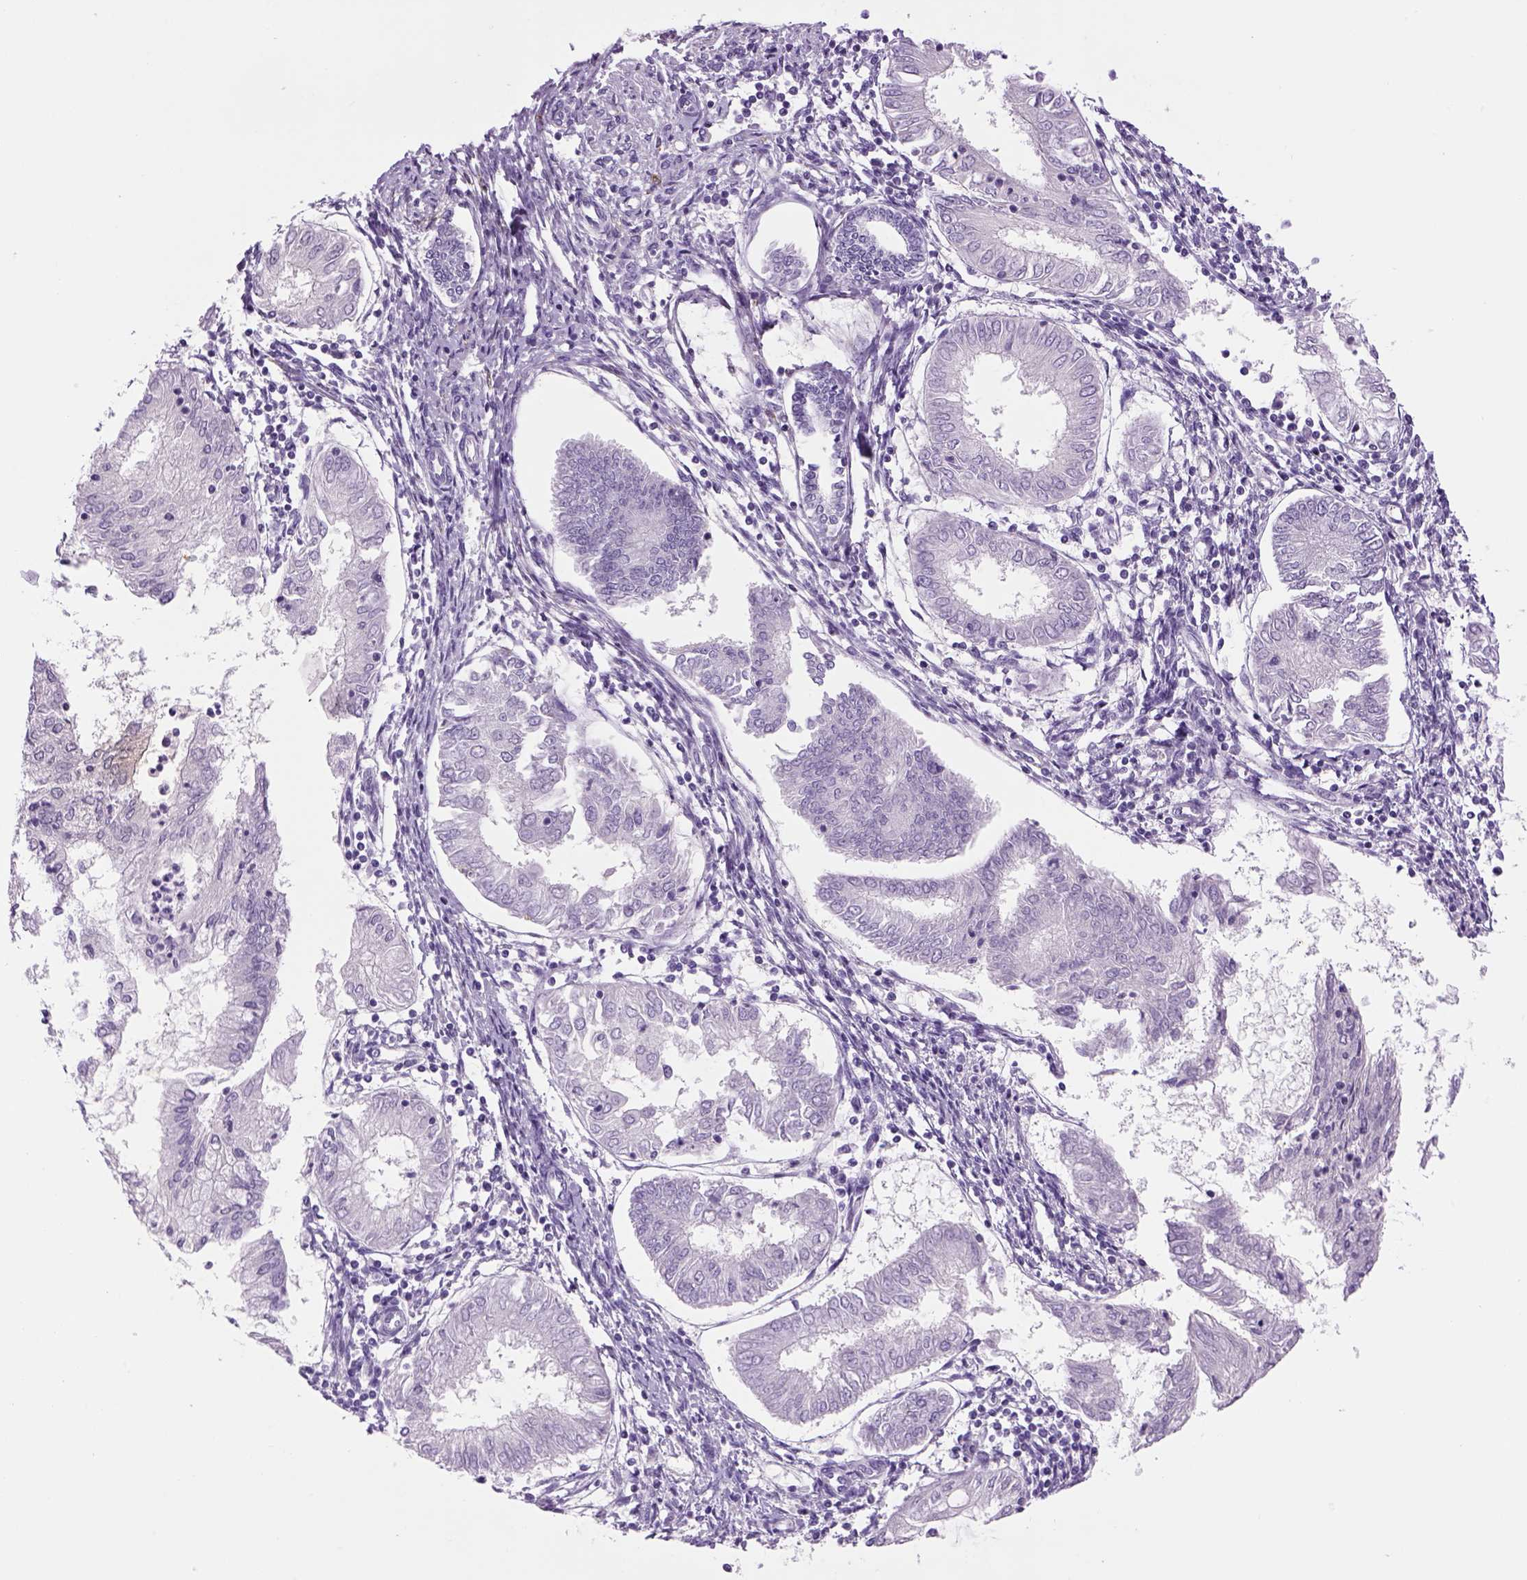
{"staining": {"intensity": "negative", "quantity": "none", "location": "none"}, "tissue": "endometrial cancer", "cell_type": "Tumor cells", "image_type": "cancer", "snomed": [{"axis": "morphology", "description": "Adenocarcinoma, NOS"}, {"axis": "topography", "description": "Endometrium"}], "caption": "The micrograph displays no significant staining in tumor cells of endometrial cancer (adenocarcinoma).", "gene": "DBH", "patient": {"sex": "female", "age": 68}}